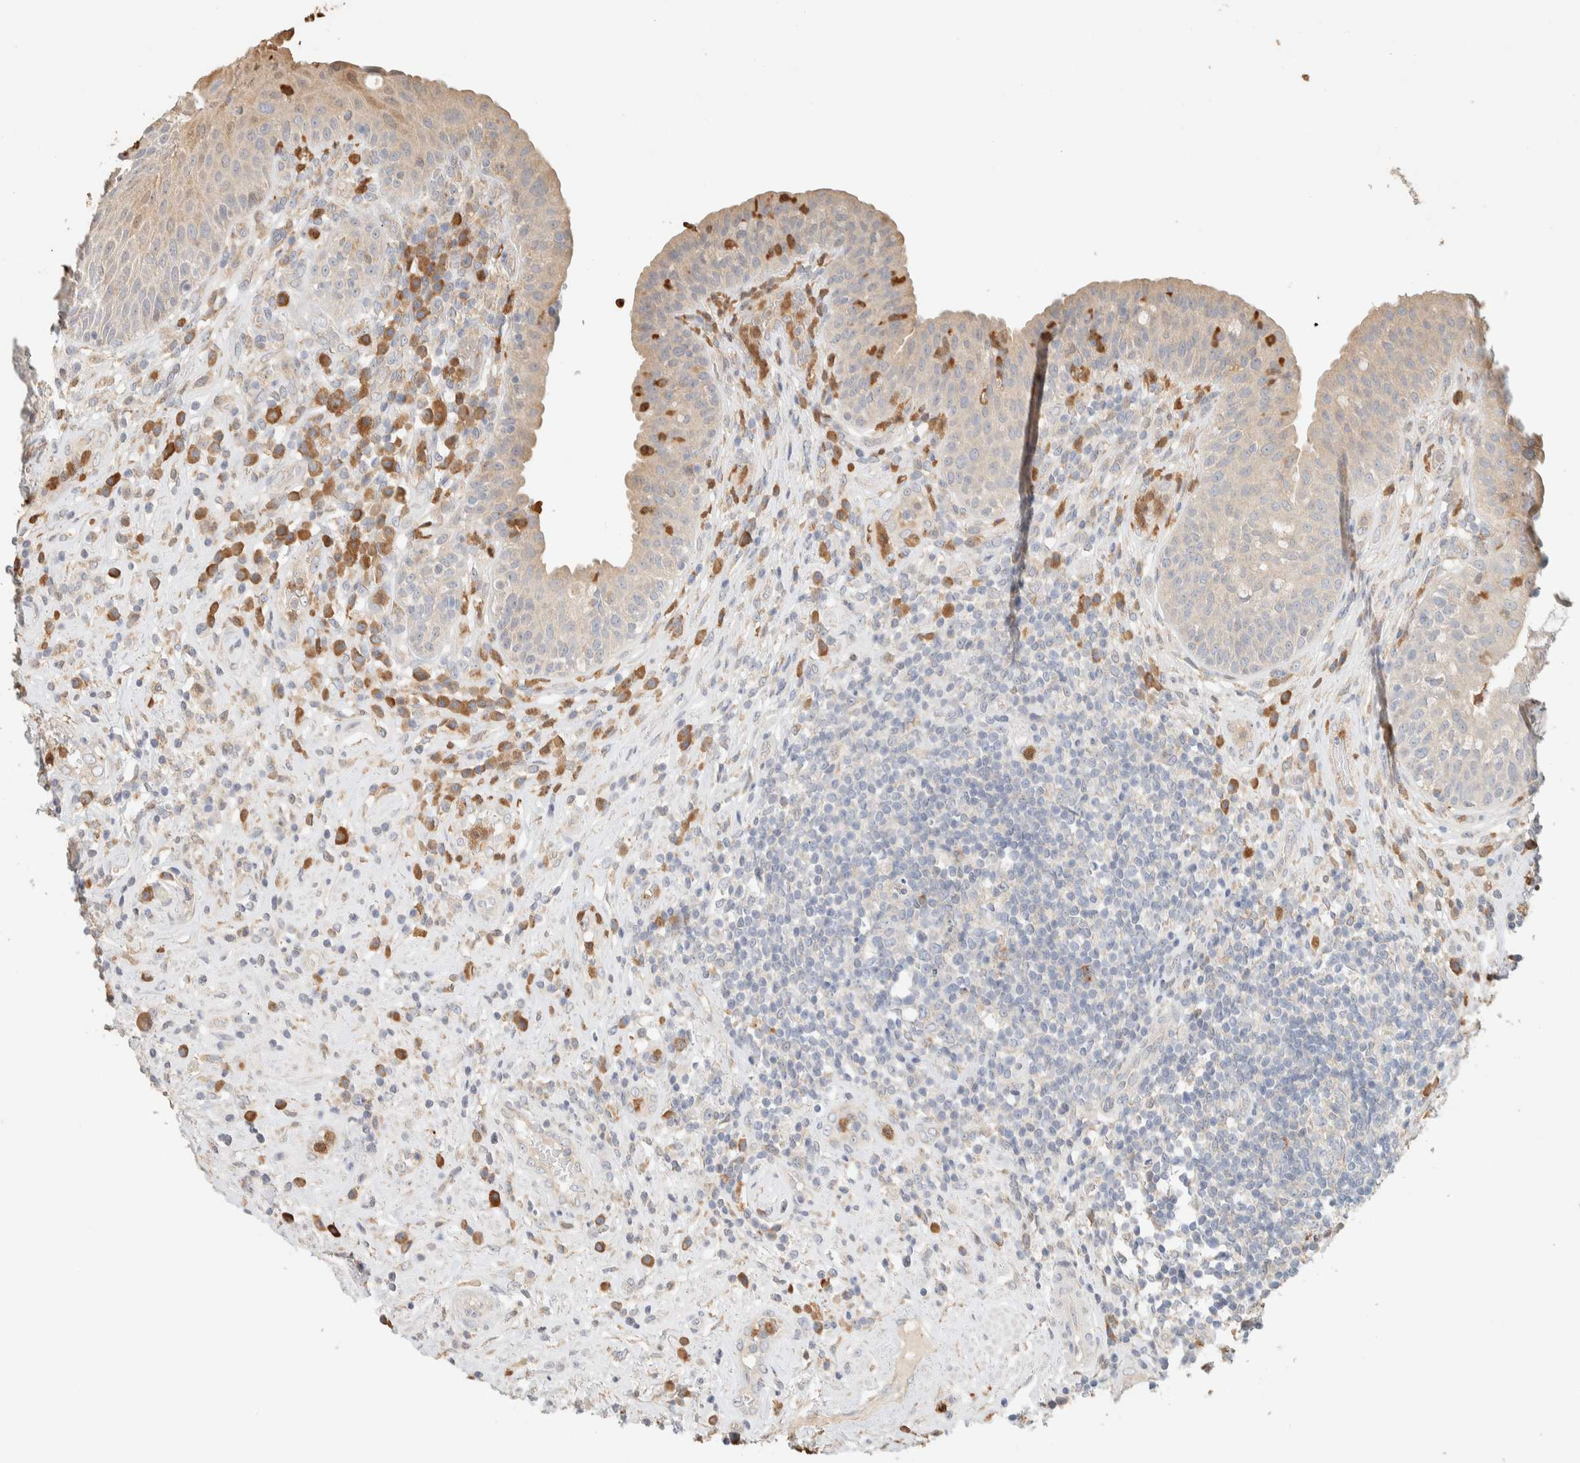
{"staining": {"intensity": "weak", "quantity": ">75%", "location": "cytoplasmic/membranous"}, "tissue": "urinary bladder", "cell_type": "Urothelial cells", "image_type": "normal", "snomed": [{"axis": "morphology", "description": "Normal tissue, NOS"}, {"axis": "topography", "description": "Urinary bladder"}], "caption": "This micrograph displays unremarkable urinary bladder stained with immunohistochemistry (IHC) to label a protein in brown. The cytoplasmic/membranous of urothelial cells show weak positivity for the protein. Nuclei are counter-stained blue.", "gene": "TTC3", "patient": {"sex": "female", "age": 62}}